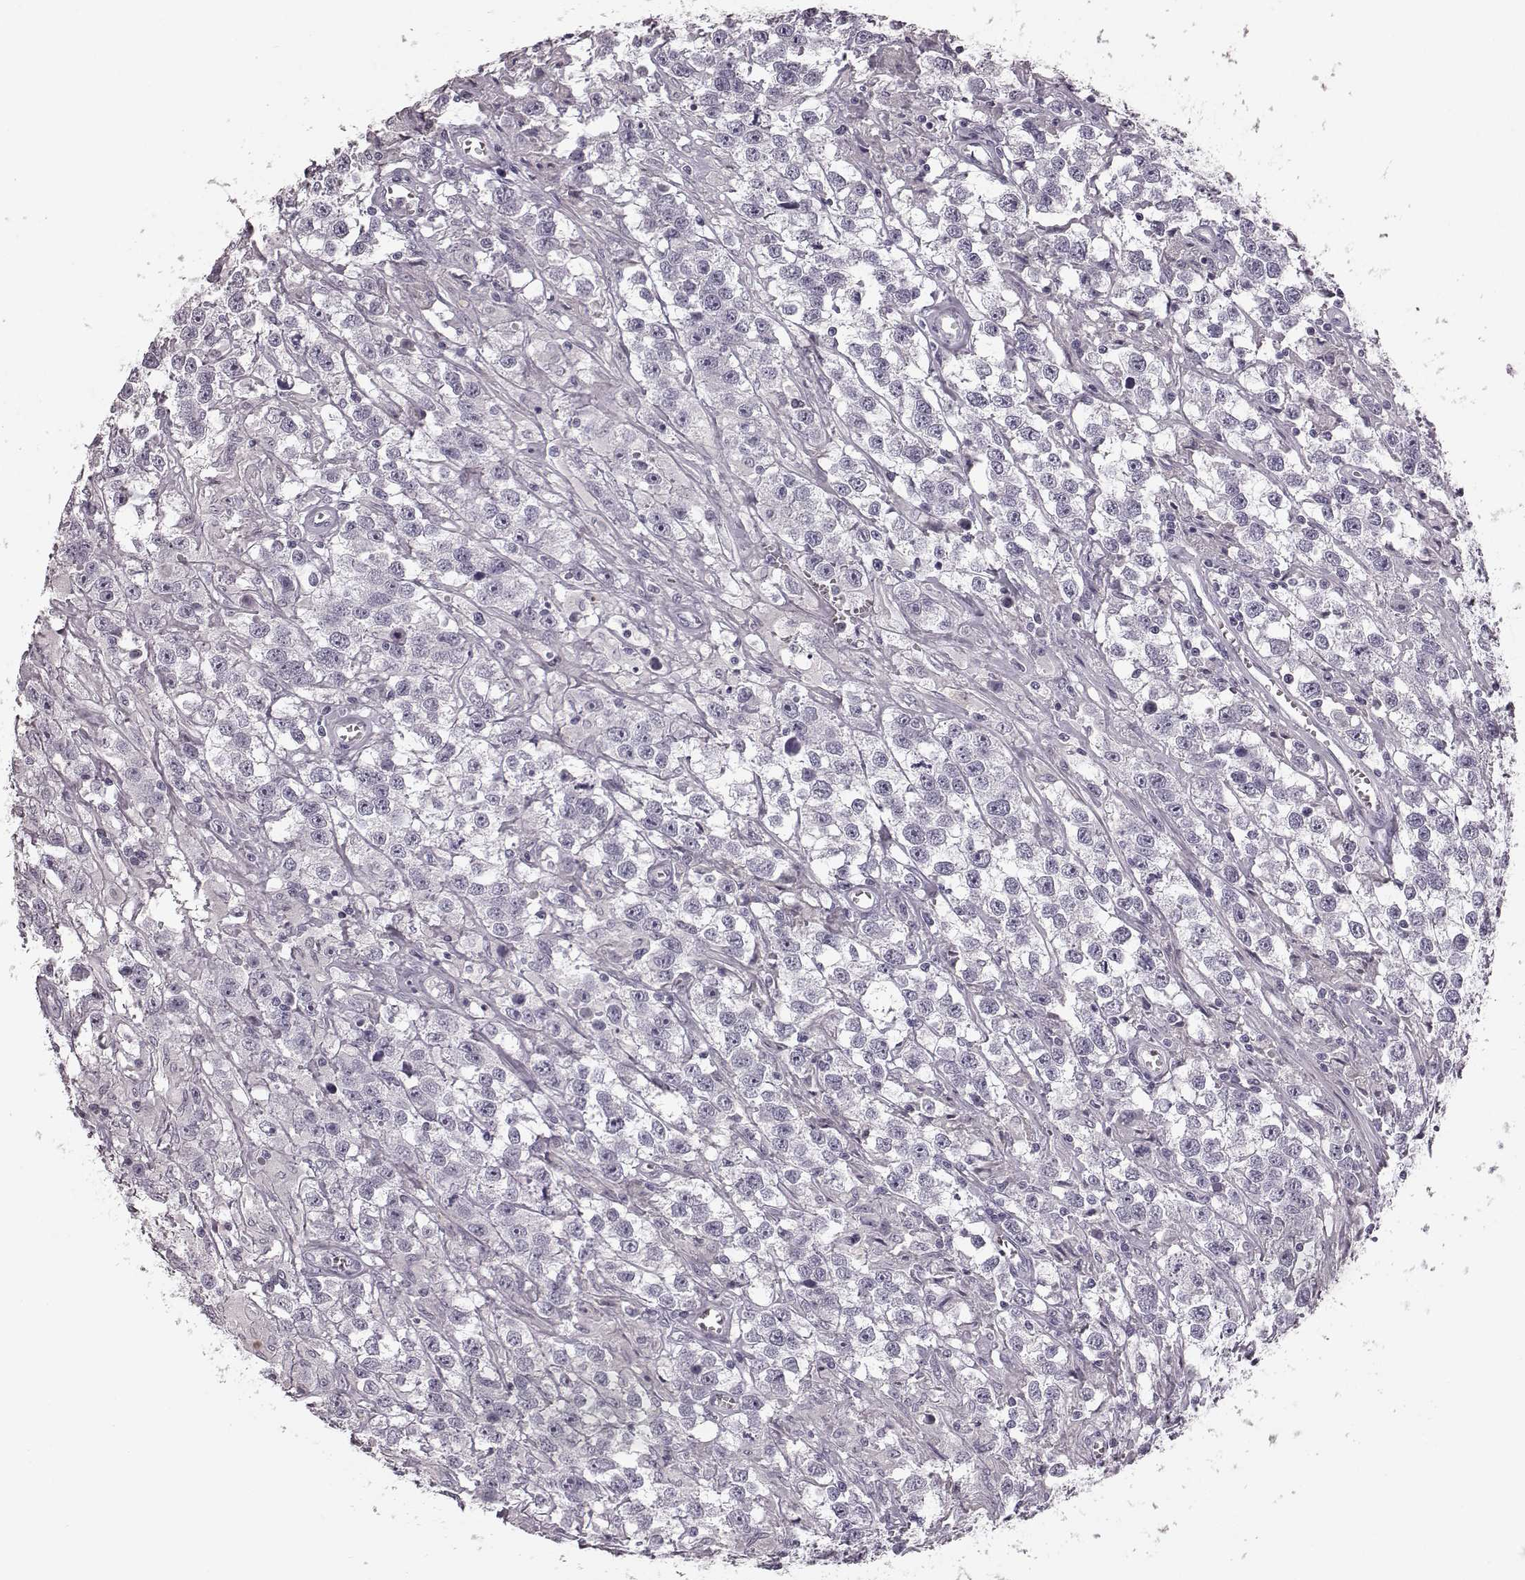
{"staining": {"intensity": "negative", "quantity": "none", "location": "none"}, "tissue": "testis cancer", "cell_type": "Tumor cells", "image_type": "cancer", "snomed": [{"axis": "morphology", "description": "Seminoma, NOS"}, {"axis": "topography", "description": "Testis"}], "caption": "DAB immunohistochemical staining of human testis seminoma reveals no significant positivity in tumor cells.", "gene": "ZNF433", "patient": {"sex": "male", "age": 43}}